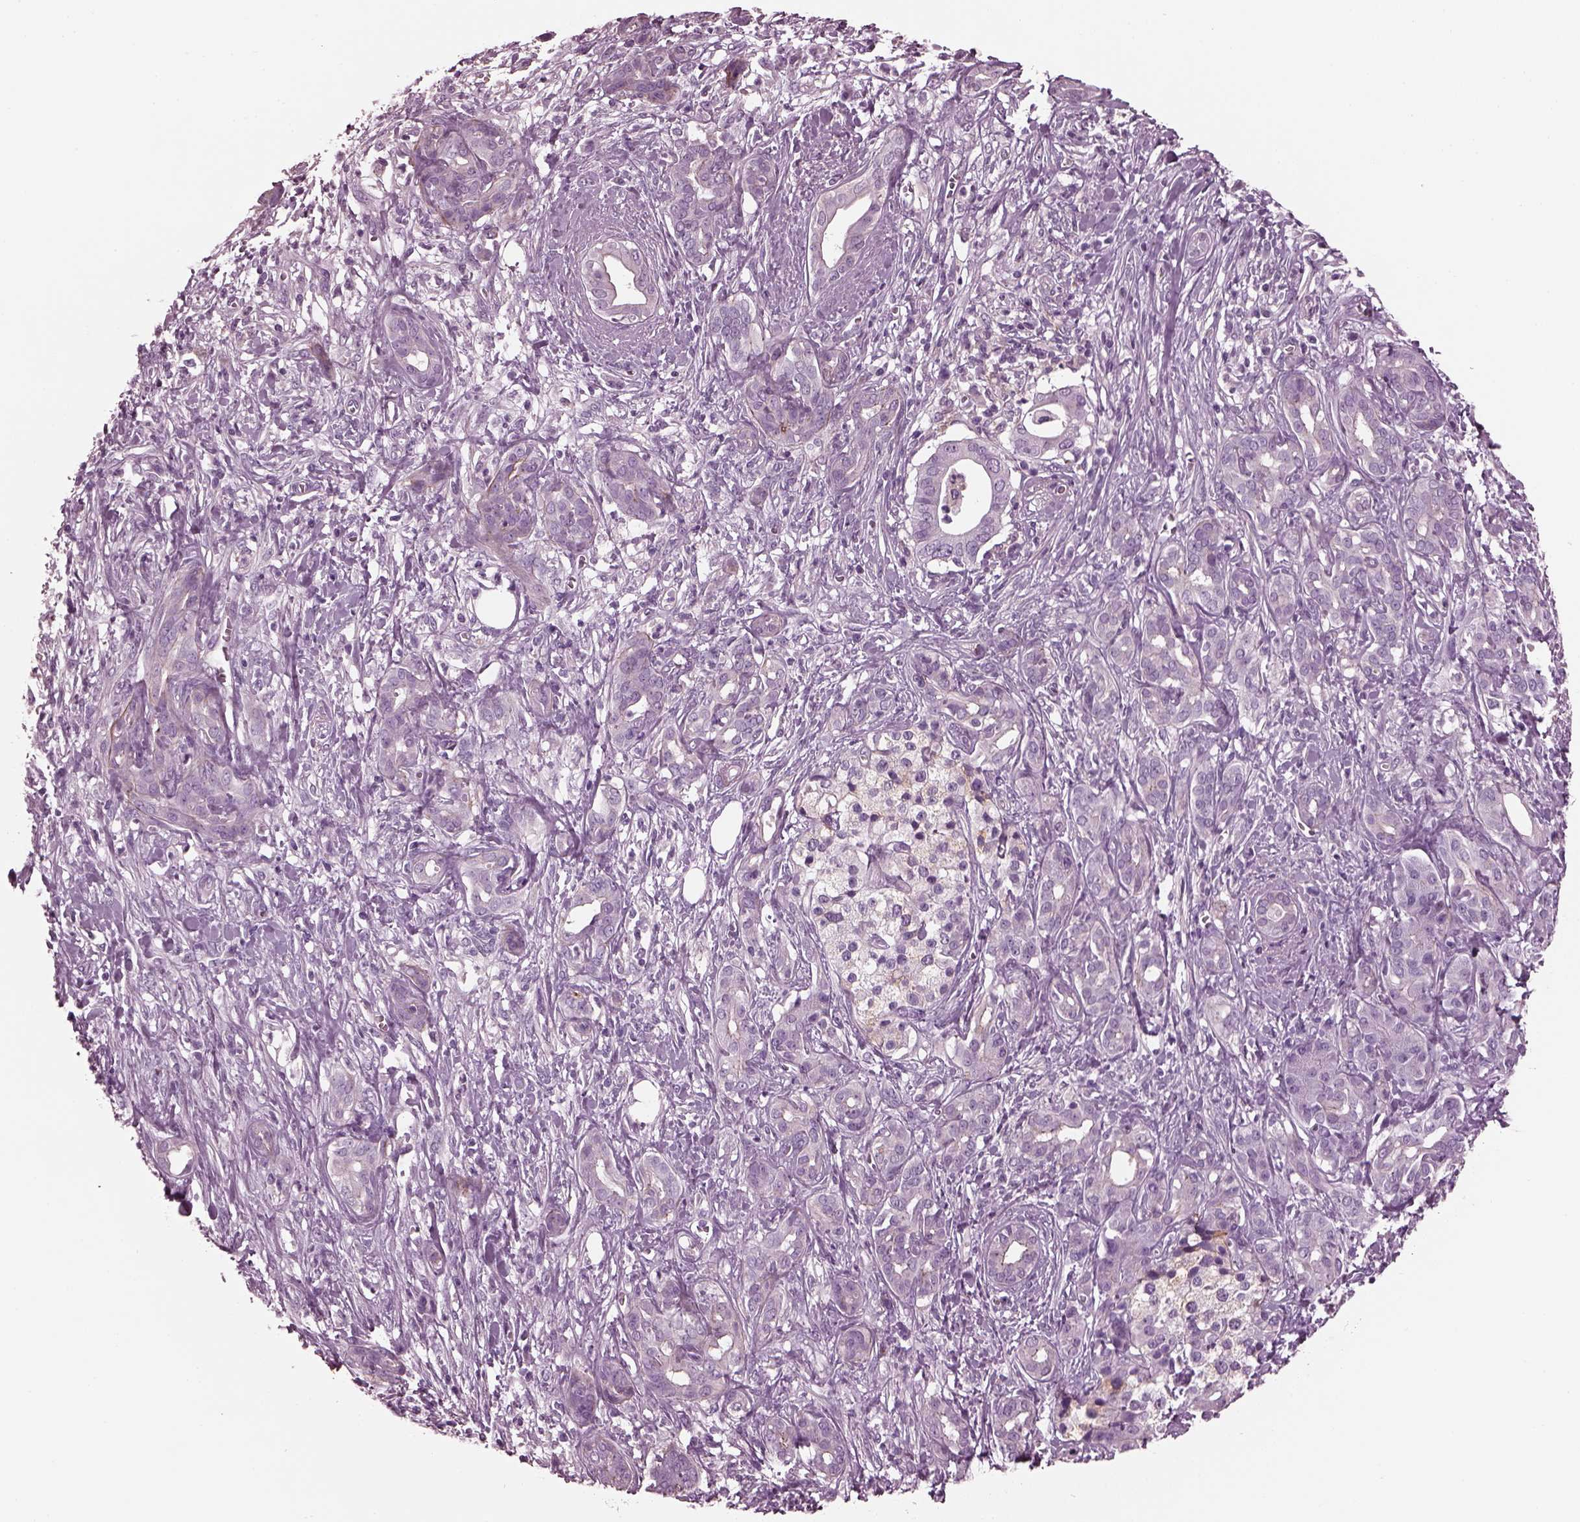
{"staining": {"intensity": "moderate", "quantity": "<25%", "location": "cytoplasmic/membranous"}, "tissue": "pancreatic cancer", "cell_type": "Tumor cells", "image_type": "cancer", "snomed": [{"axis": "morphology", "description": "Adenocarcinoma, NOS"}, {"axis": "topography", "description": "Pancreas"}], "caption": "Adenocarcinoma (pancreatic) stained with a protein marker demonstrates moderate staining in tumor cells.", "gene": "GDF11", "patient": {"sex": "male", "age": 61}}